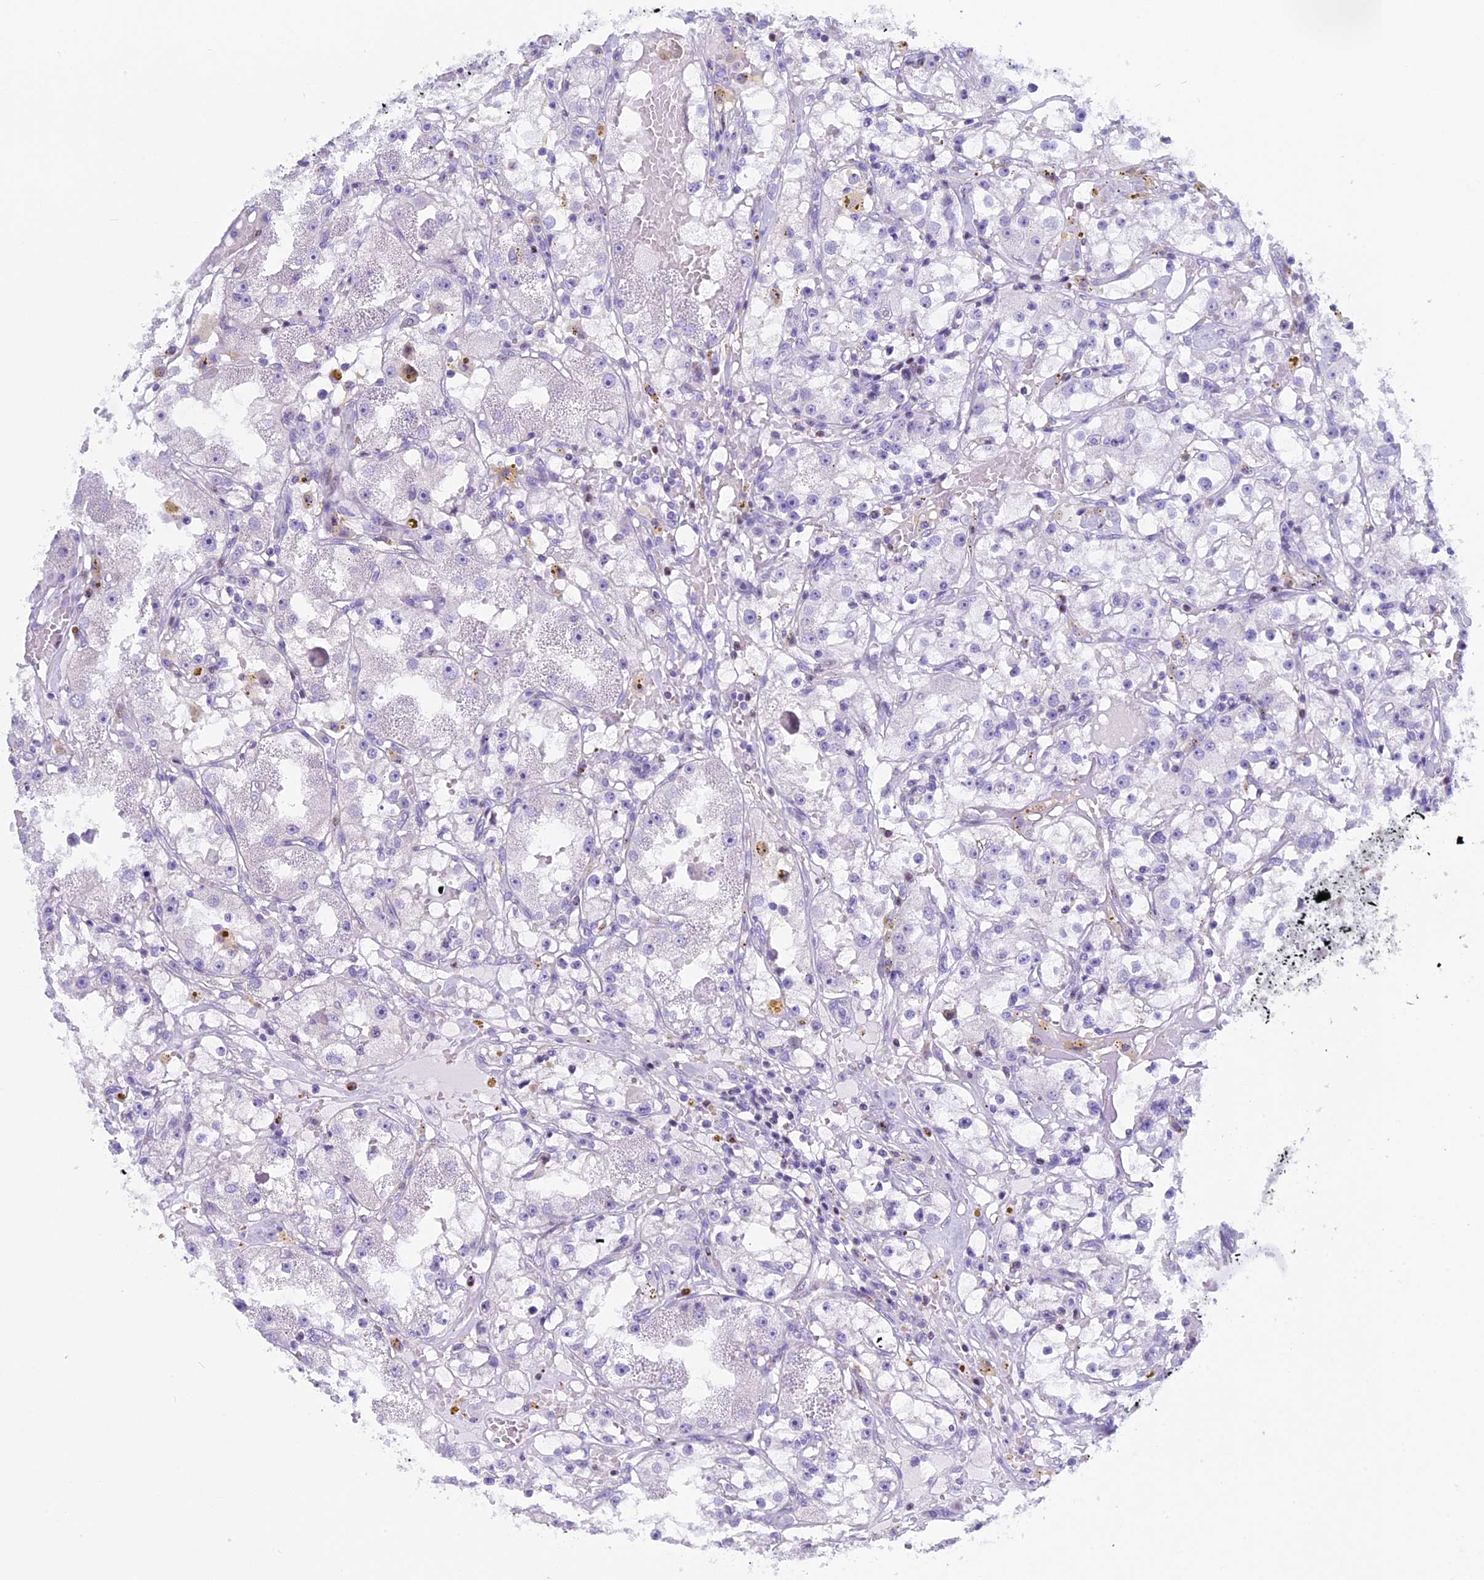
{"staining": {"intensity": "negative", "quantity": "none", "location": "none"}, "tissue": "renal cancer", "cell_type": "Tumor cells", "image_type": "cancer", "snomed": [{"axis": "morphology", "description": "Adenocarcinoma, NOS"}, {"axis": "topography", "description": "Kidney"}], "caption": "An immunohistochemistry histopathology image of adenocarcinoma (renal) is shown. There is no staining in tumor cells of adenocarcinoma (renal). Brightfield microscopy of immunohistochemistry stained with DAB (3,3'-diaminobenzidine) (brown) and hematoxylin (blue), captured at high magnification.", "gene": "KCTD21", "patient": {"sex": "male", "age": 56}}